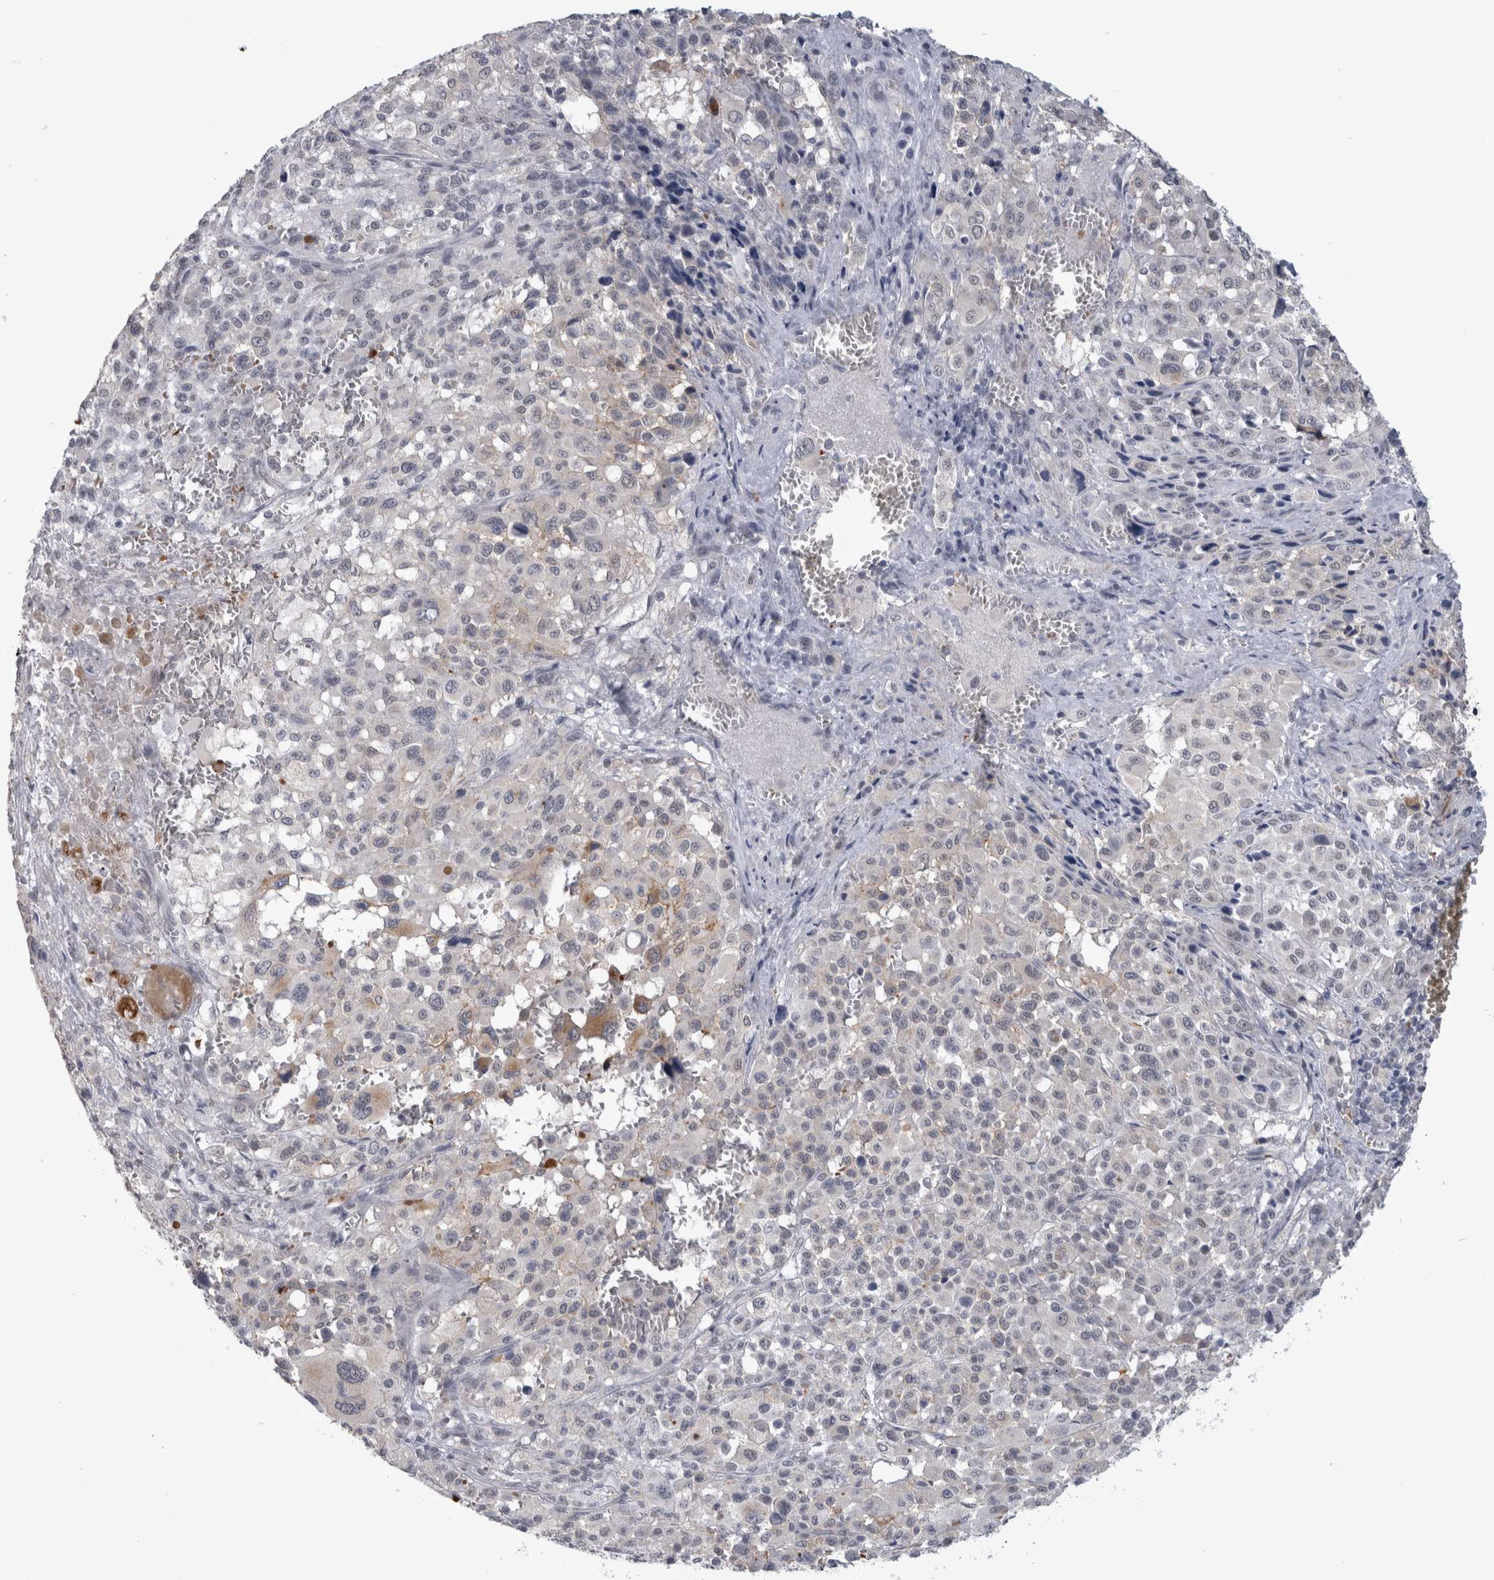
{"staining": {"intensity": "negative", "quantity": "none", "location": "none"}, "tissue": "melanoma", "cell_type": "Tumor cells", "image_type": "cancer", "snomed": [{"axis": "morphology", "description": "Malignant melanoma, Metastatic site"}, {"axis": "topography", "description": "Skin"}], "caption": "DAB (3,3'-diaminobenzidine) immunohistochemical staining of malignant melanoma (metastatic site) displays no significant expression in tumor cells.", "gene": "PEBP4", "patient": {"sex": "female", "age": 74}}